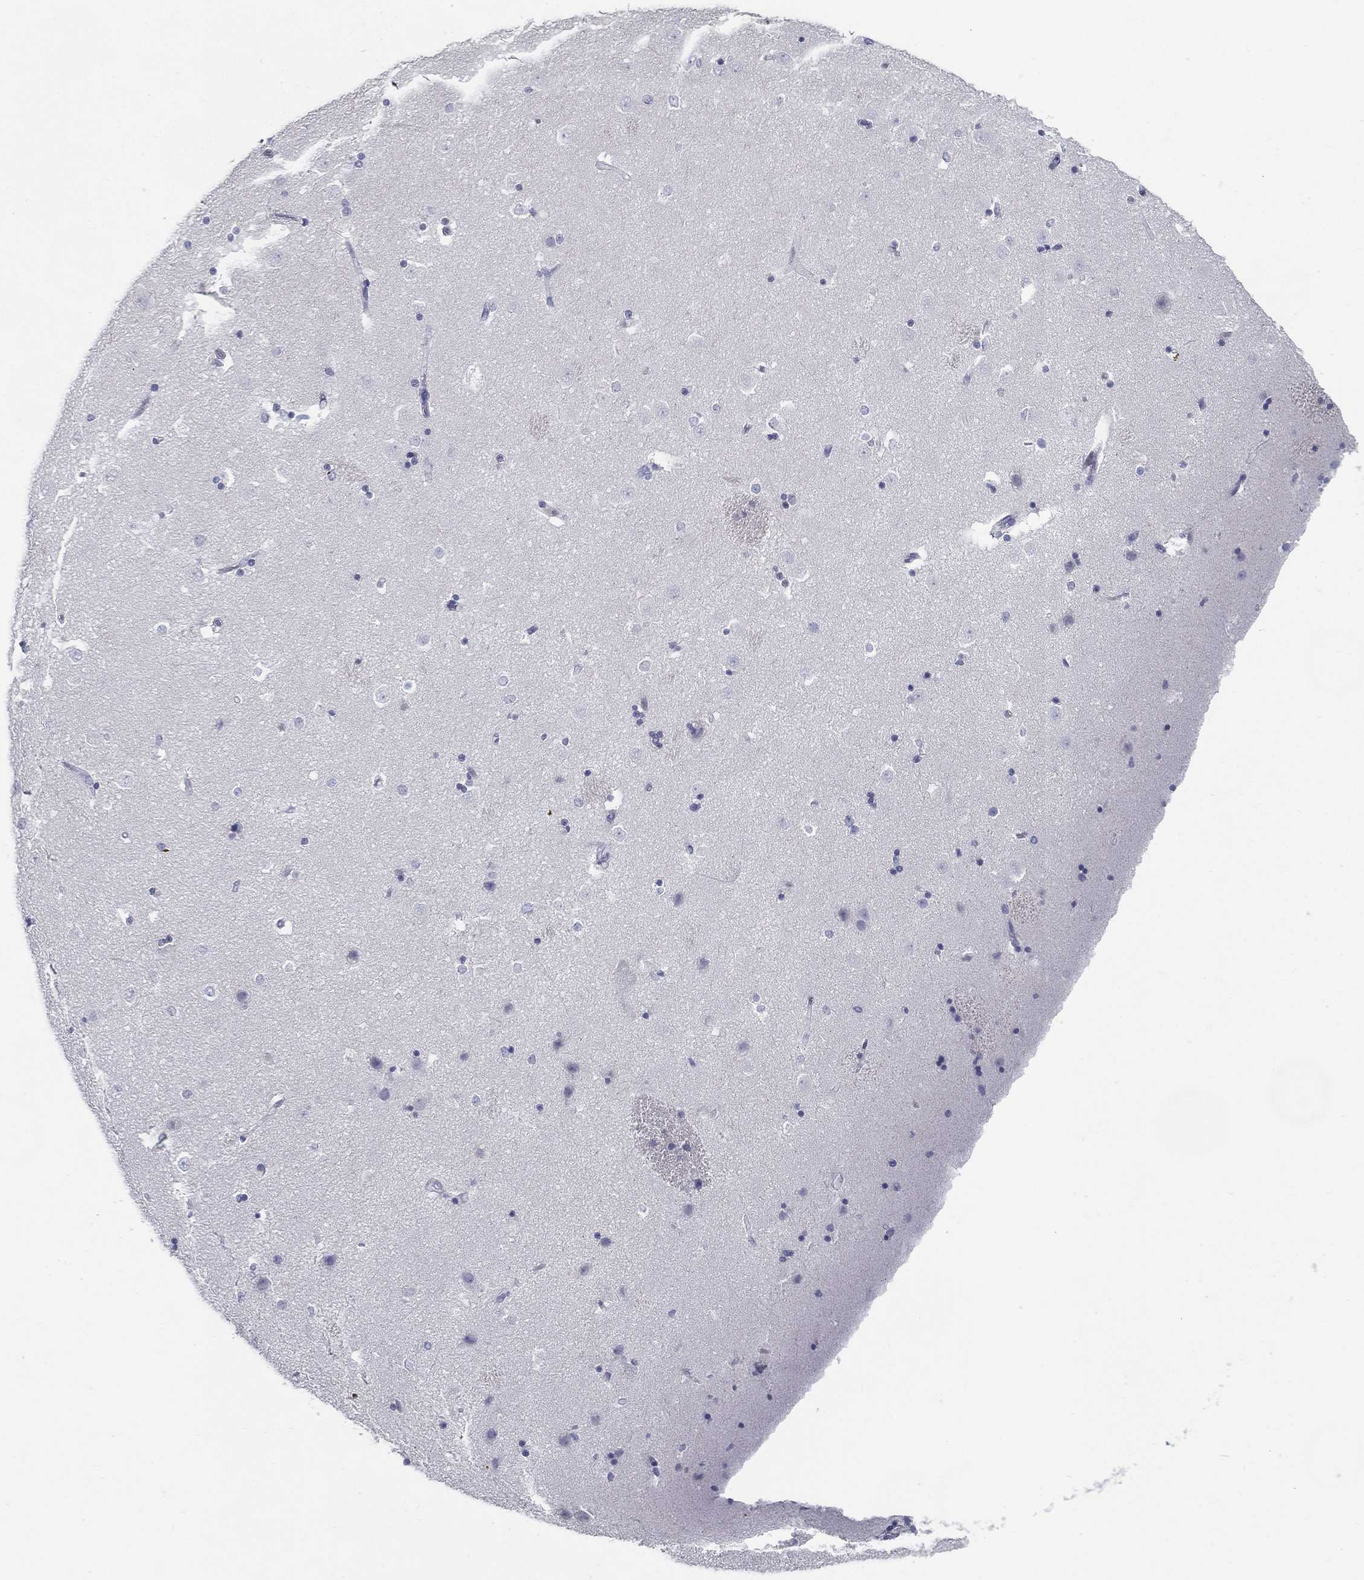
{"staining": {"intensity": "negative", "quantity": "none", "location": "none"}, "tissue": "caudate", "cell_type": "Glial cells", "image_type": "normal", "snomed": [{"axis": "morphology", "description": "Normal tissue, NOS"}, {"axis": "topography", "description": "Lateral ventricle wall"}], "caption": "Glial cells are negative for brown protein staining in unremarkable caudate. The staining was performed using DAB (3,3'-diaminobenzidine) to visualize the protein expression in brown, while the nuclei were stained in blue with hematoxylin (Magnification: 20x).", "gene": "KIF2C", "patient": {"sex": "male", "age": 51}}